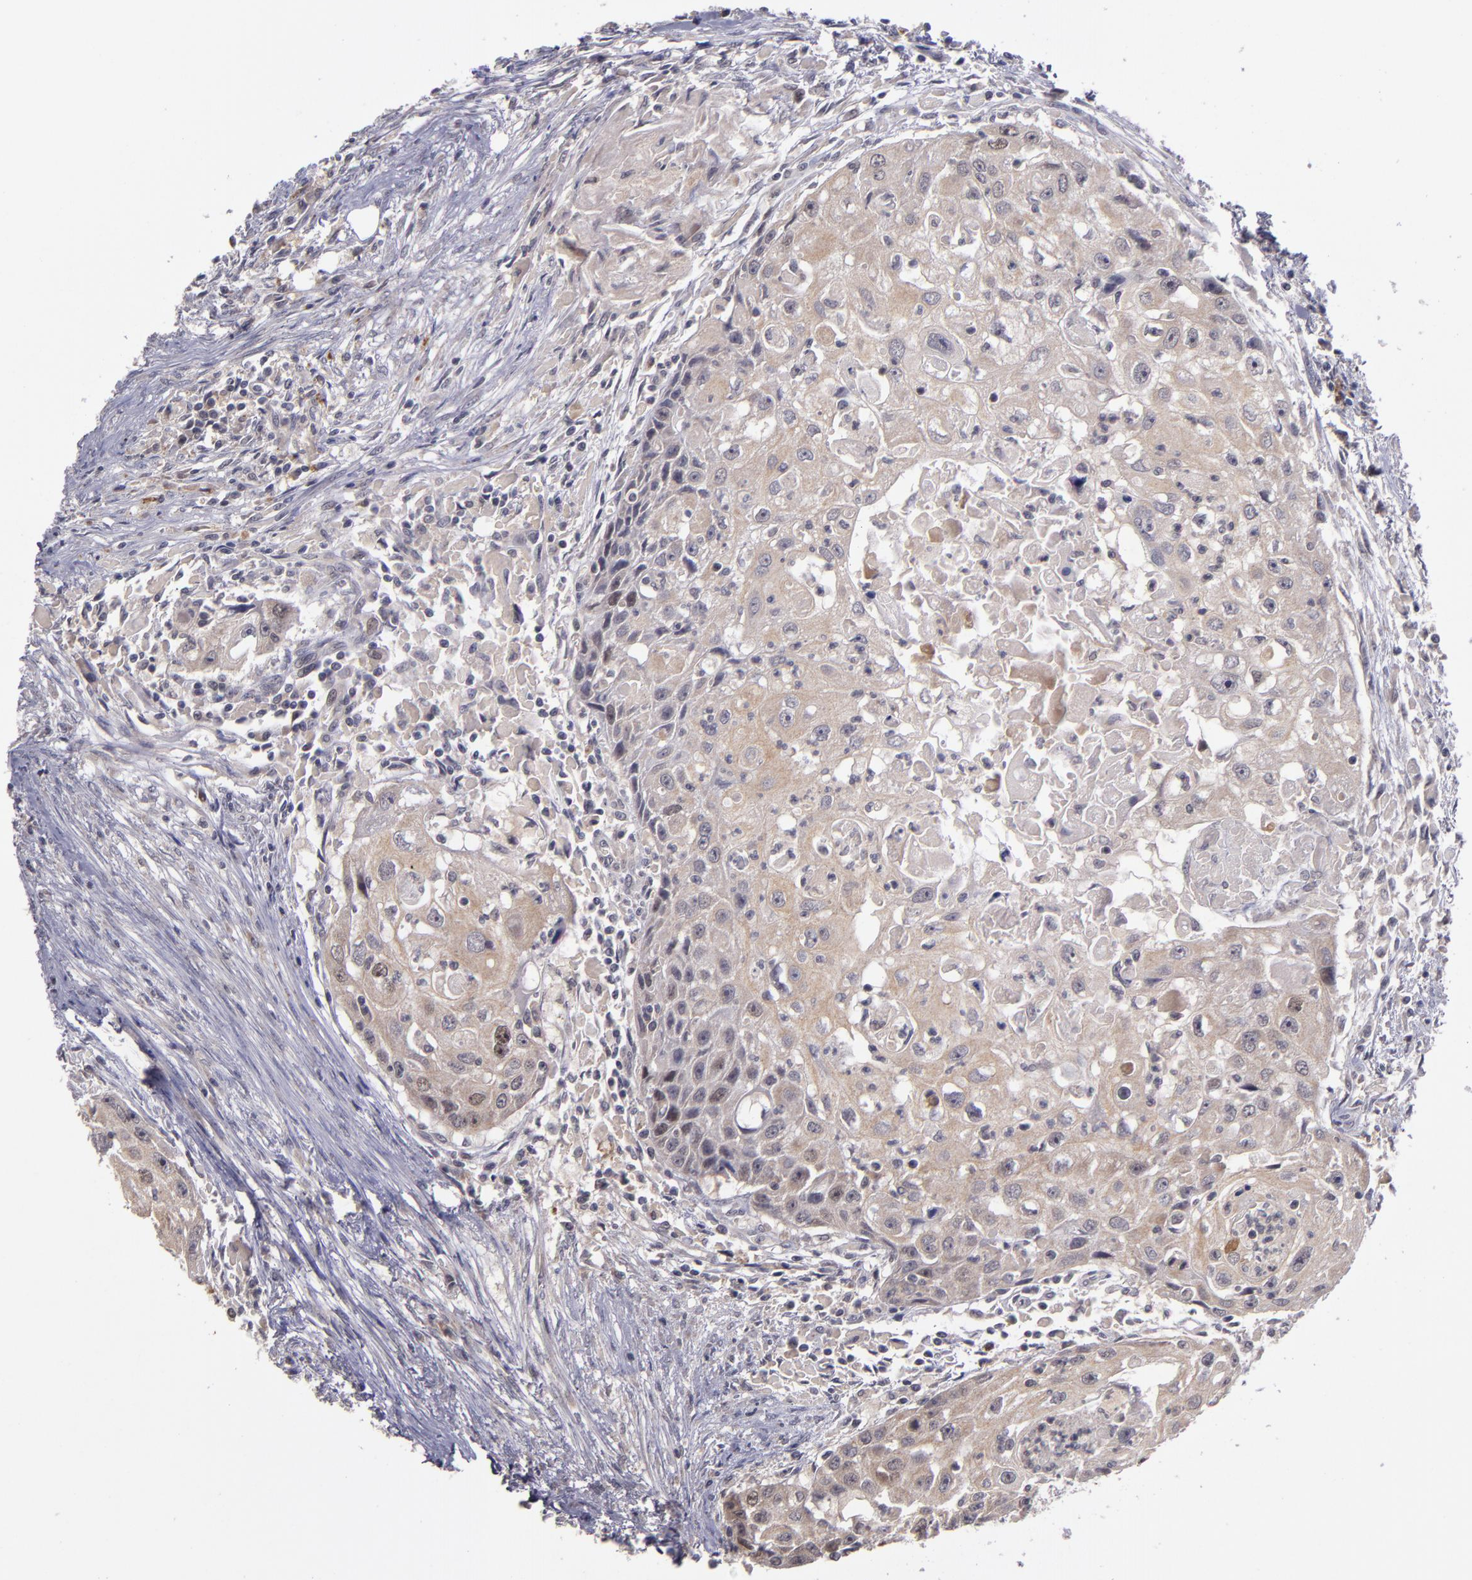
{"staining": {"intensity": "weak", "quantity": "<25%", "location": "nuclear"}, "tissue": "head and neck cancer", "cell_type": "Tumor cells", "image_type": "cancer", "snomed": [{"axis": "morphology", "description": "Squamous cell carcinoma, NOS"}, {"axis": "topography", "description": "Head-Neck"}], "caption": "Immunohistochemistry micrograph of neoplastic tissue: head and neck cancer stained with DAB exhibits no significant protein positivity in tumor cells.", "gene": "CDC7", "patient": {"sex": "male", "age": 64}}